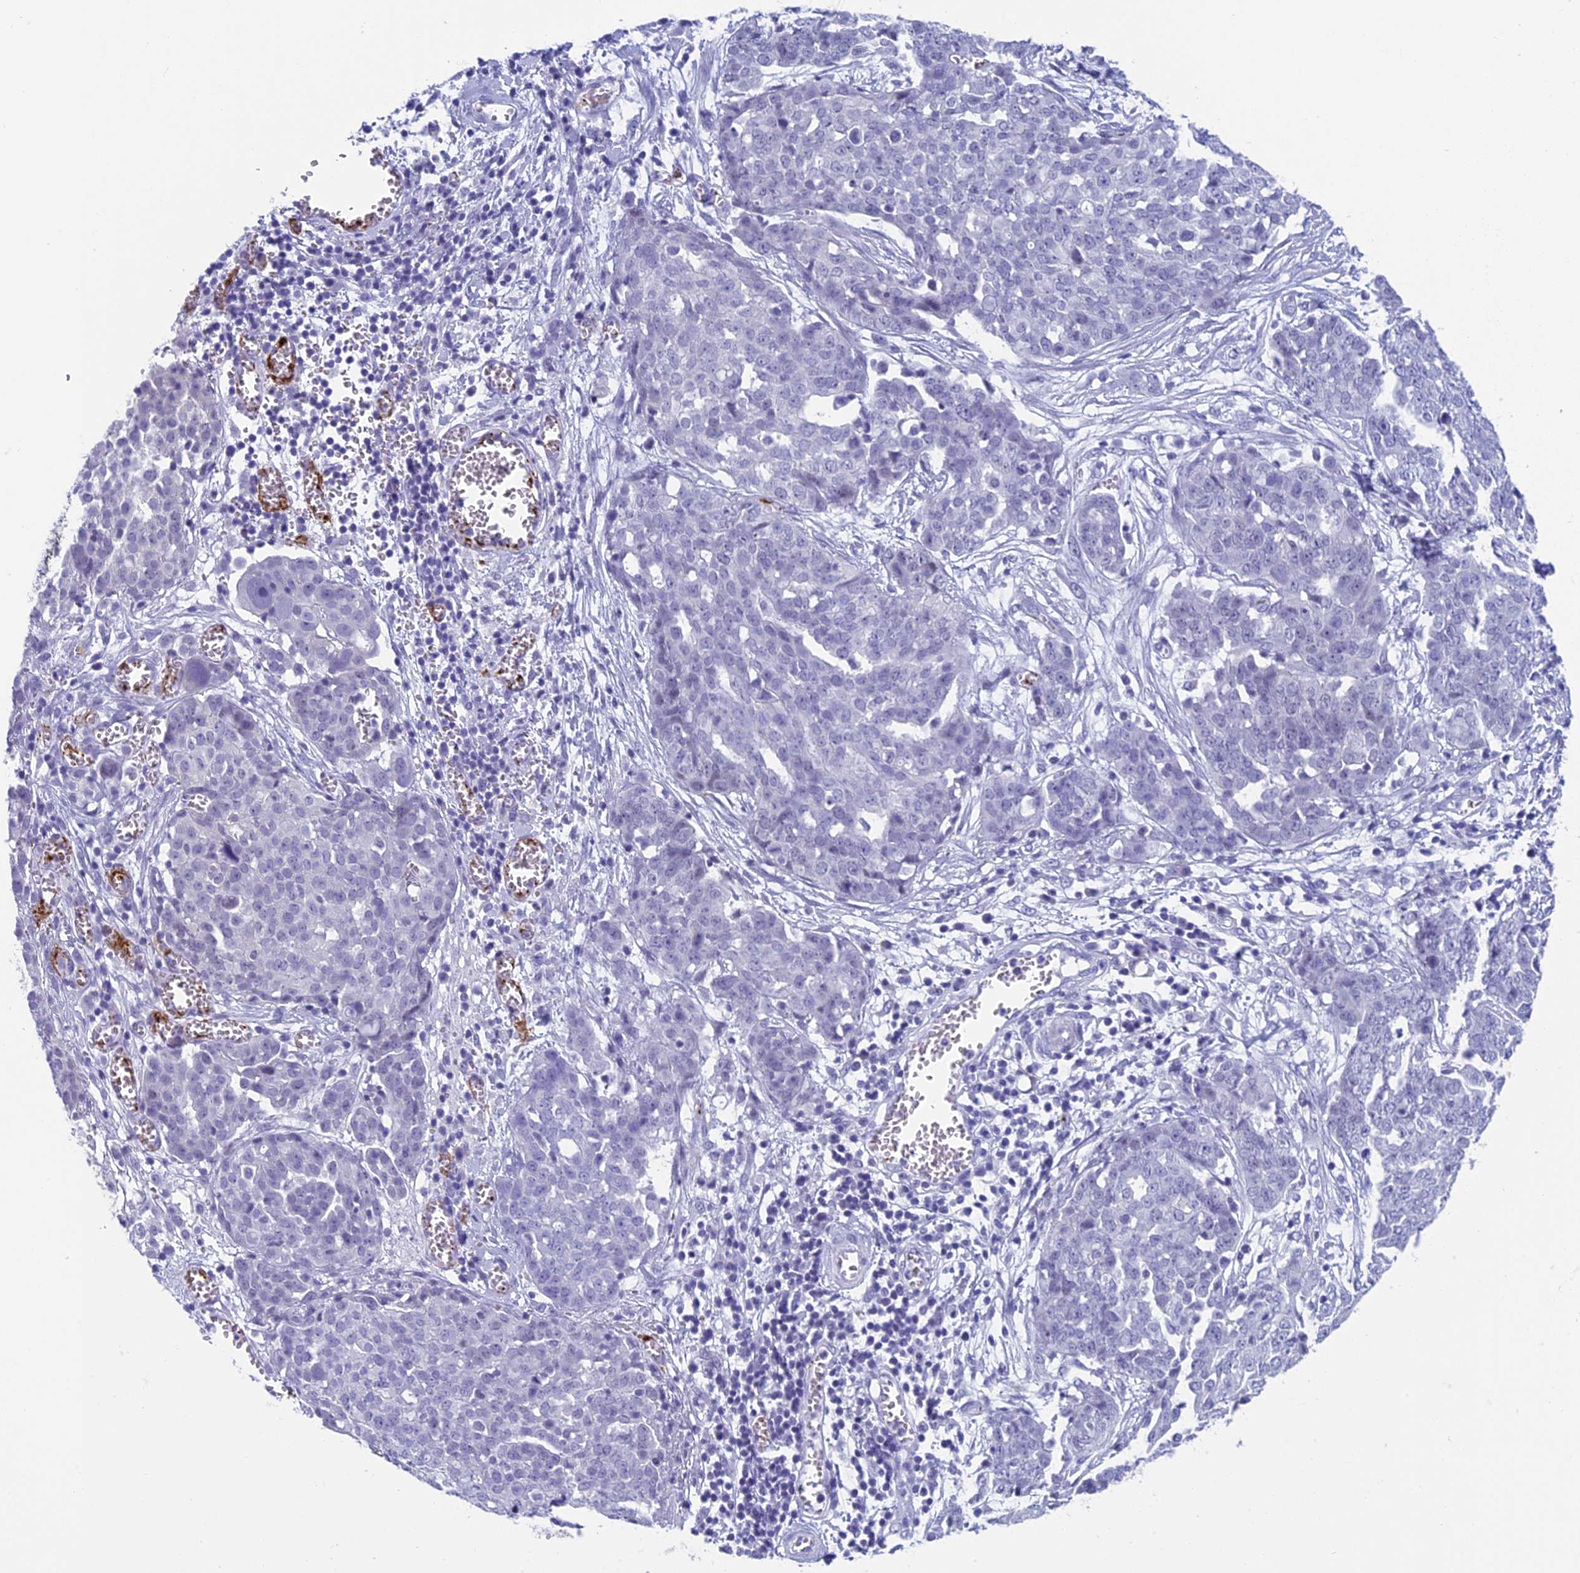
{"staining": {"intensity": "negative", "quantity": "none", "location": "none"}, "tissue": "ovarian cancer", "cell_type": "Tumor cells", "image_type": "cancer", "snomed": [{"axis": "morphology", "description": "Cystadenocarcinoma, serous, NOS"}, {"axis": "topography", "description": "Soft tissue"}, {"axis": "topography", "description": "Ovary"}], "caption": "Immunohistochemical staining of ovarian cancer (serous cystadenocarcinoma) reveals no significant expression in tumor cells. (IHC, brightfield microscopy, high magnification).", "gene": "AIFM2", "patient": {"sex": "female", "age": 57}}